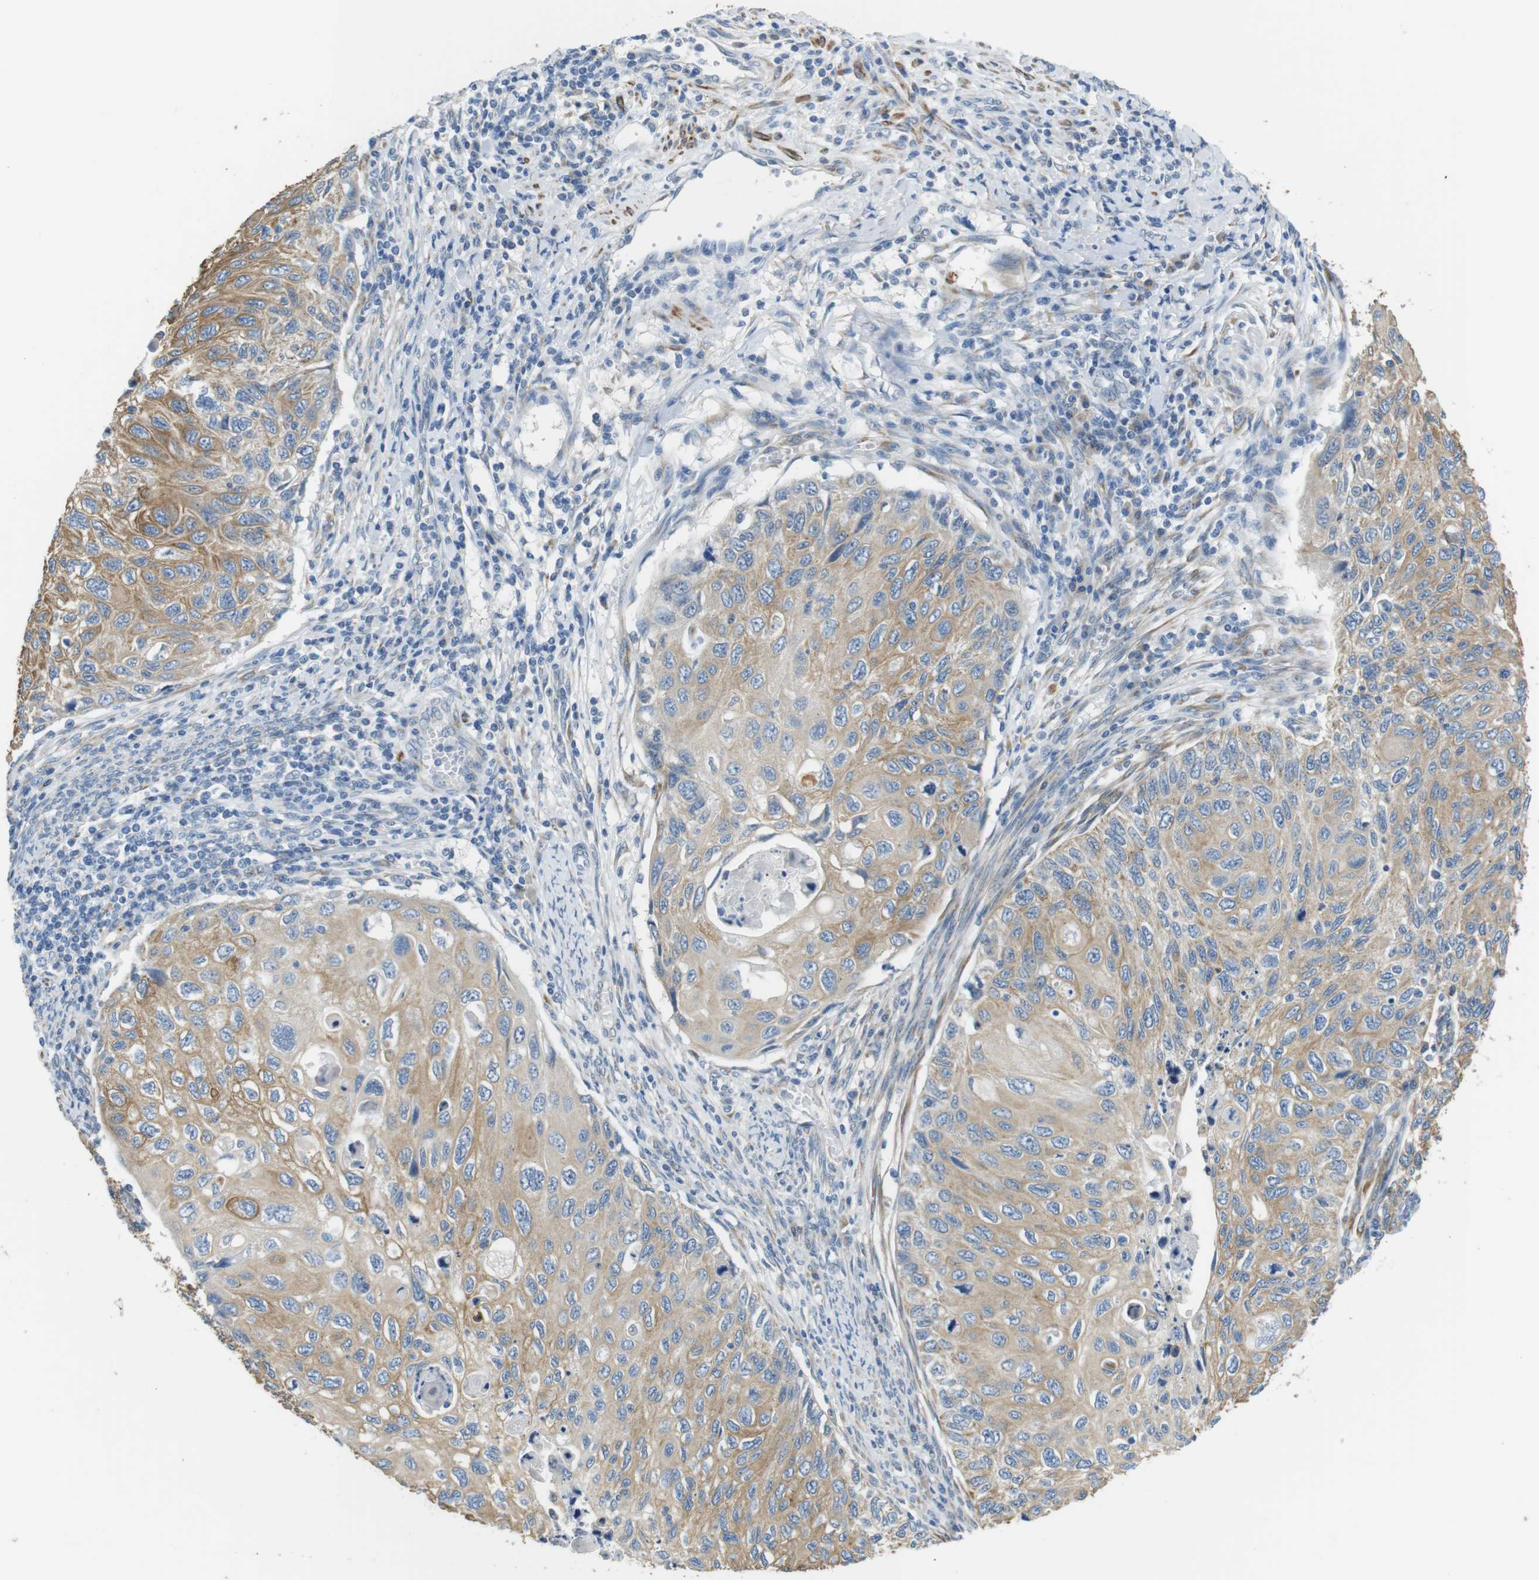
{"staining": {"intensity": "moderate", "quantity": ">75%", "location": "cytoplasmic/membranous"}, "tissue": "cervical cancer", "cell_type": "Tumor cells", "image_type": "cancer", "snomed": [{"axis": "morphology", "description": "Squamous cell carcinoma, NOS"}, {"axis": "topography", "description": "Cervix"}], "caption": "Protein staining by immunohistochemistry (IHC) exhibits moderate cytoplasmic/membranous staining in about >75% of tumor cells in cervical squamous cell carcinoma.", "gene": "UNC5CL", "patient": {"sex": "female", "age": 70}}